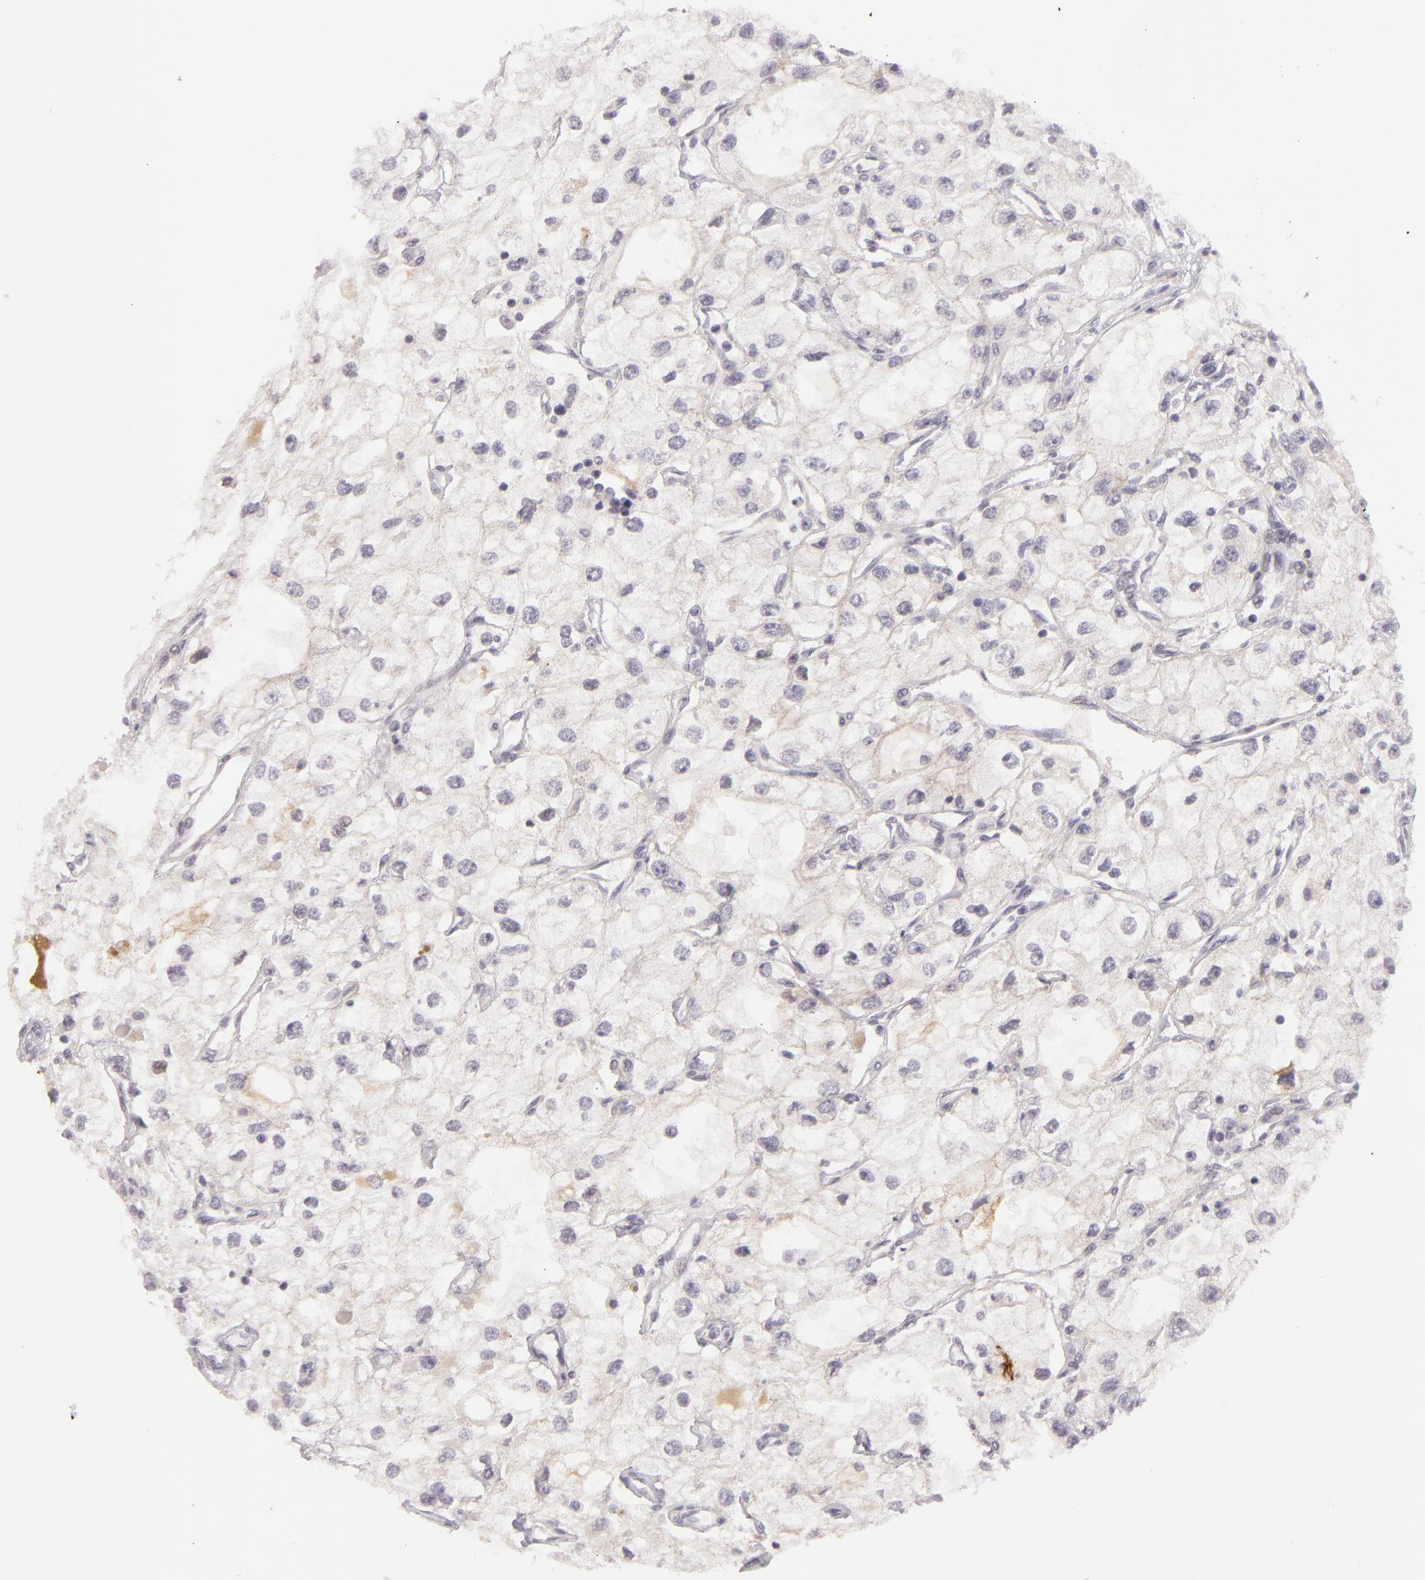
{"staining": {"intensity": "negative", "quantity": "none", "location": "none"}, "tissue": "renal cancer", "cell_type": "Tumor cells", "image_type": "cancer", "snomed": [{"axis": "morphology", "description": "Adenocarcinoma, NOS"}, {"axis": "topography", "description": "Kidney"}], "caption": "IHC image of neoplastic tissue: renal cancer (adenocarcinoma) stained with DAB reveals no significant protein staining in tumor cells. The staining is performed using DAB brown chromogen with nuclei counter-stained in using hematoxylin.", "gene": "CTNNB1", "patient": {"sex": "male", "age": 57}}